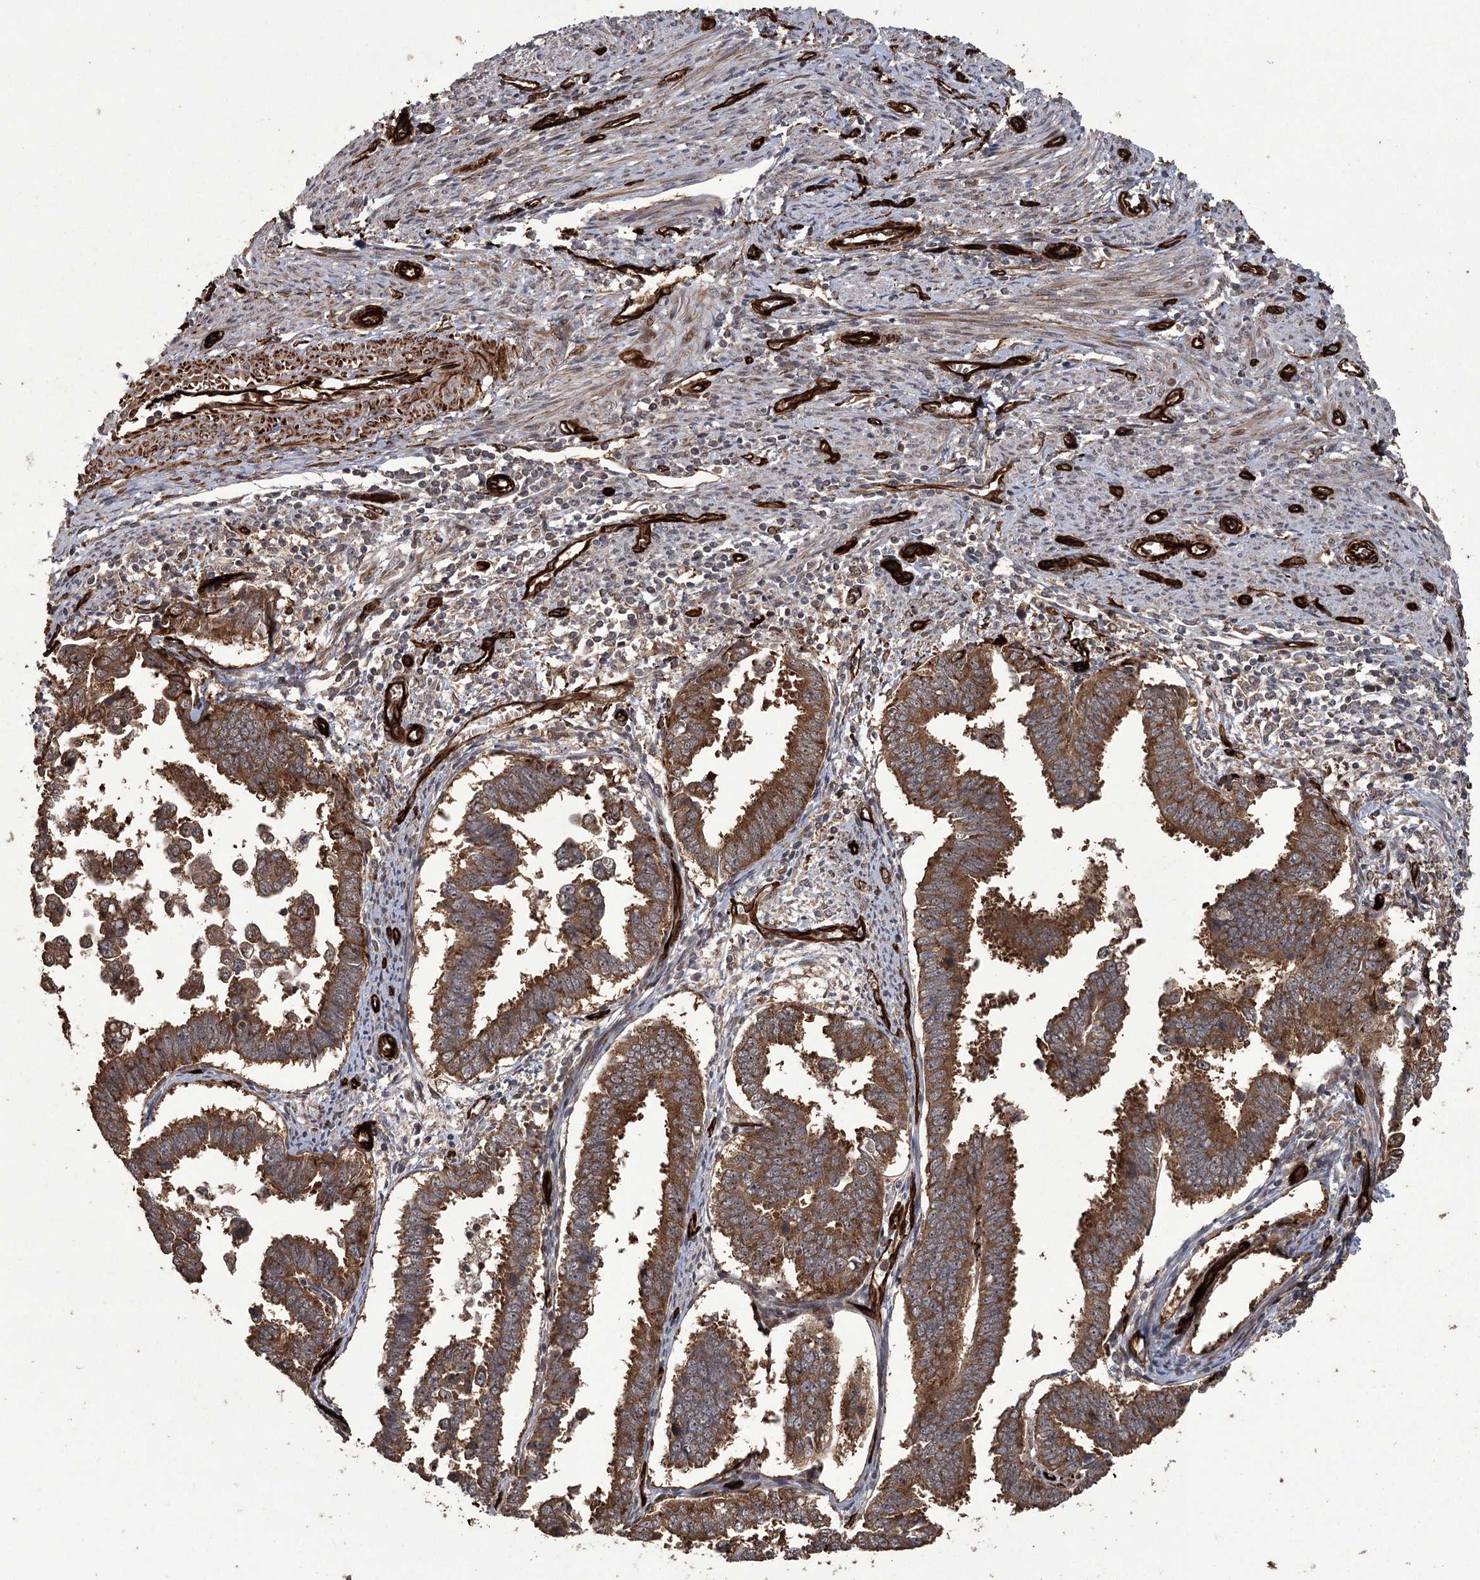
{"staining": {"intensity": "moderate", "quantity": ">75%", "location": "cytoplasmic/membranous"}, "tissue": "endometrial cancer", "cell_type": "Tumor cells", "image_type": "cancer", "snomed": [{"axis": "morphology", "description": "Adenocarcinoma, NOS"}, {"axis": "topography", "description": "Endometrium"}], "caption": "Human endometrial adenocarcinoma stained for a protein (brown) exhibits moderate cytoplasmic/membranous positive staining in about >75% of tumor cells.", "gene": "RPAP3", "patient": {"sex": "female", "age": 75}}